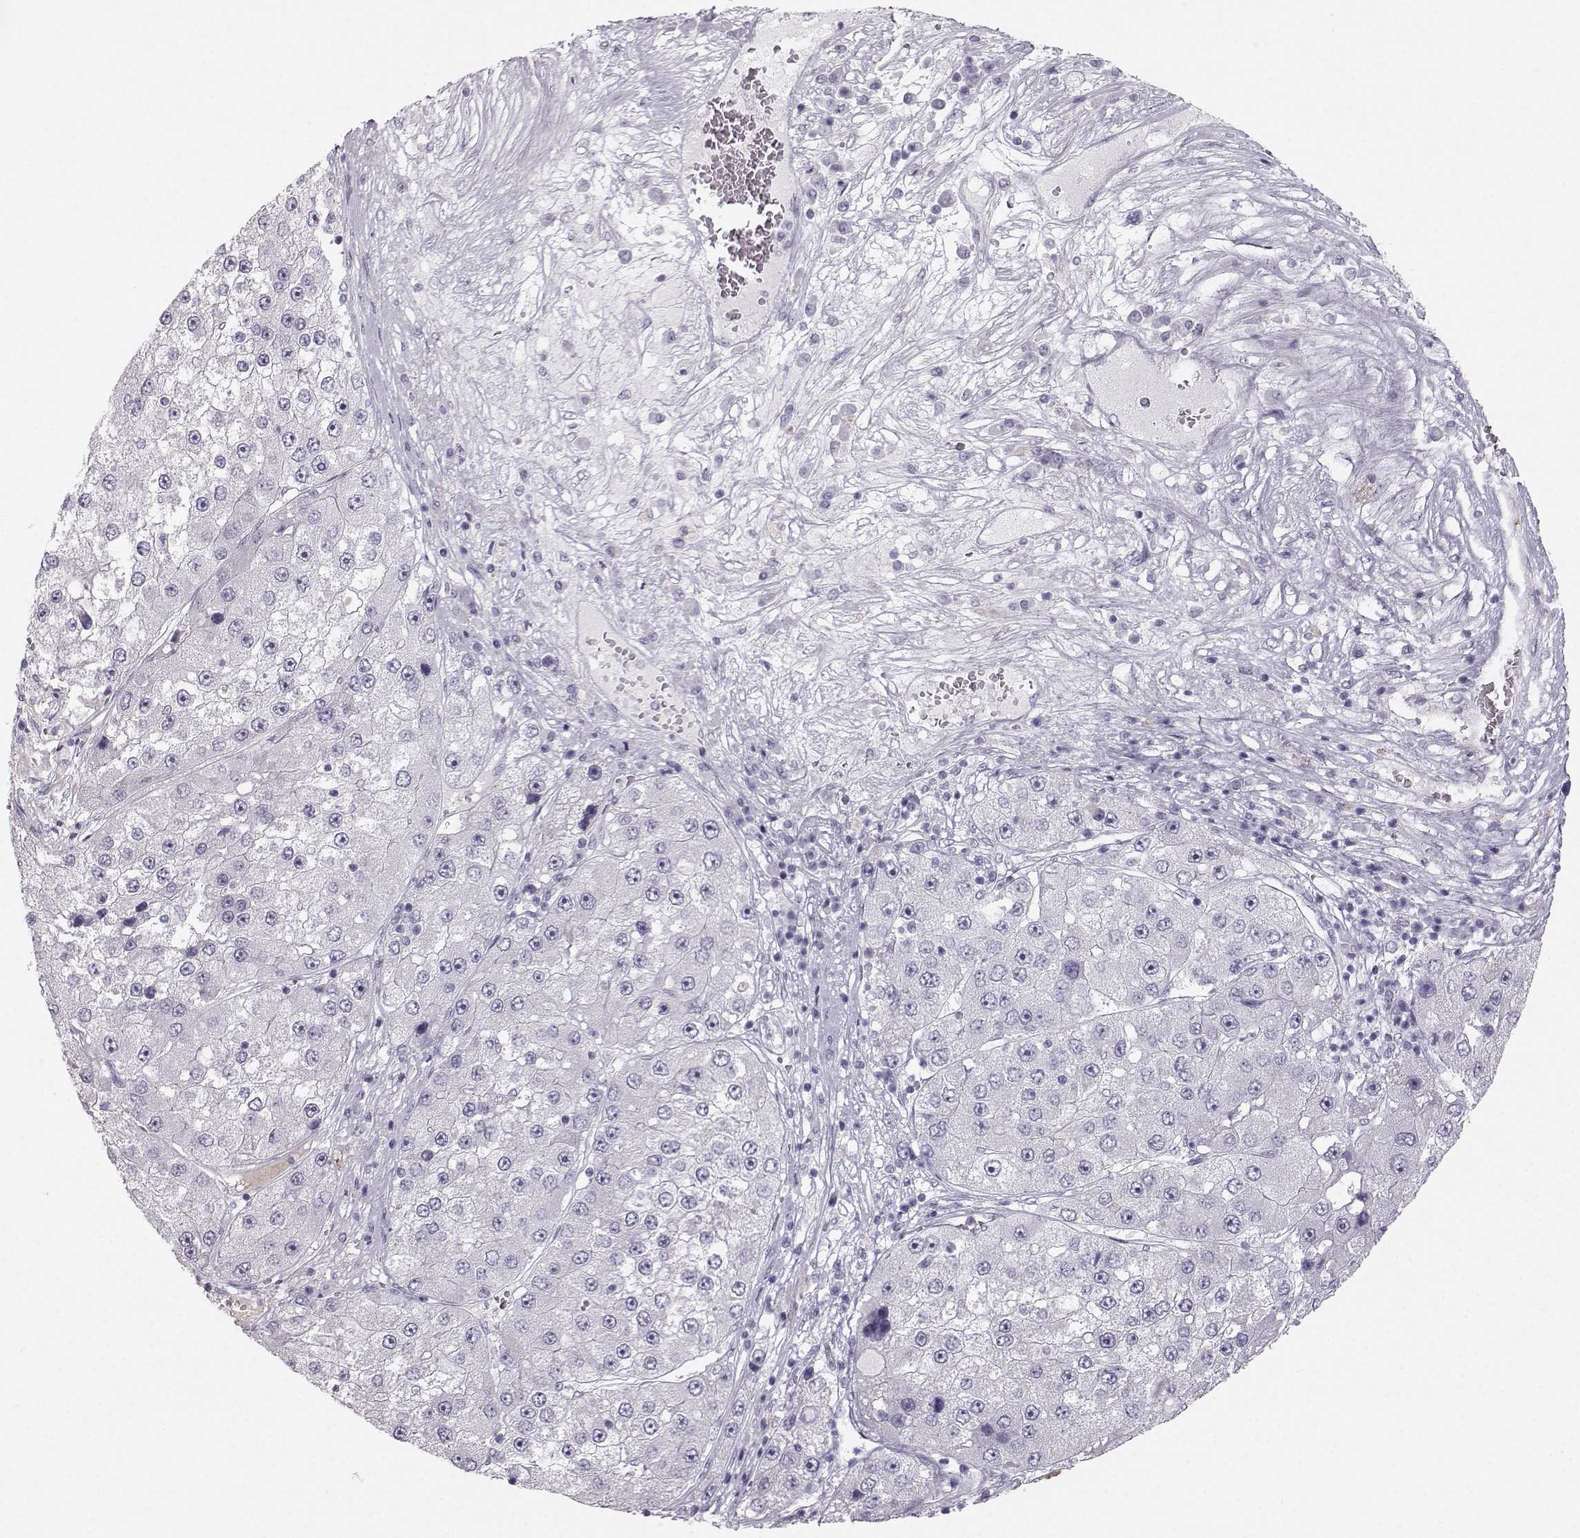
{"staining": {"intensity": "negative", "quantity": "none", "location": "none"}, "tissue": "liver cancer", "cell_type": "Tumor cells", "image_type": "cancer", "snomed": [{"axis": "morphology", "description": "Carcinoma, Hepatocellular, NOS"}, {"axis": "topography", "description": "Liver"}], "caption": "A high-resolution photomicrograph shows immunohistochemistry (IHC) staining of hepatocellular carcinoma (liver), which shows no significant staining in tumor cells.", "gene": "CASR", "patient": {"sex": "female", "age": 73}}